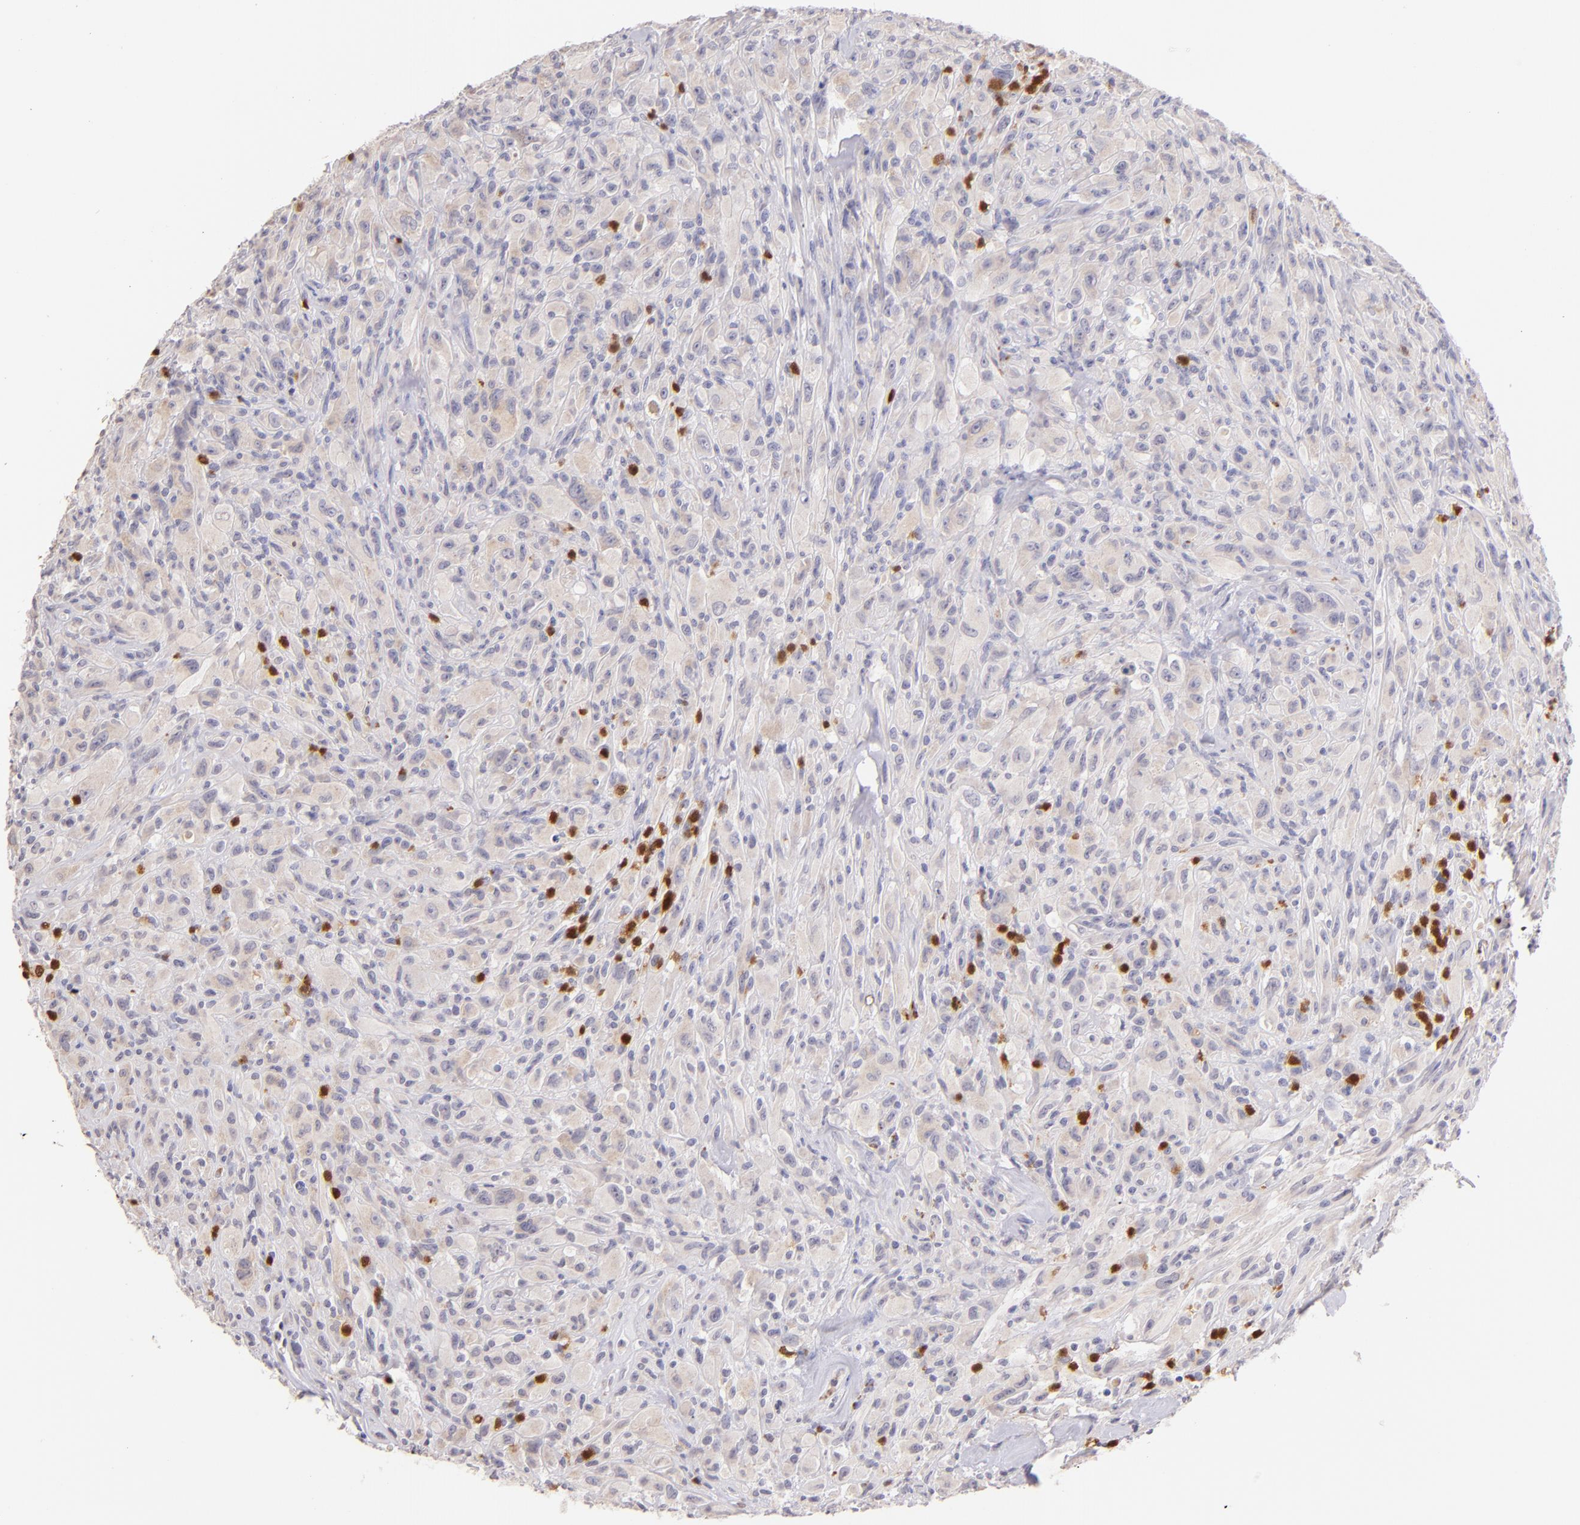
{"staining": {"intensity": "negative", "quantity": "none", "location": "none"}, "tissue": "glioma", "cell_type": "Tumor cells", "image_type": "cancer", "snomed": [{"axis": "morphology", "description": "Glioma, malignant, High grade"}, {"axis": "topography", "description": "Brain"}], "caption": "This image is of malignant glioma (high-grade) stained with IHC to label a protein in brown with the nuclei are counter-stained blue. There is no staining in tumor cells. (Stains: DAB (3,3'-diaminobenzidine) IHC with hematoxylin counter stain, Microscopy: brightfield microscopy at high magnification).", "gene": "ZAP70", "patient": {"sex": "male", "age": 48}}